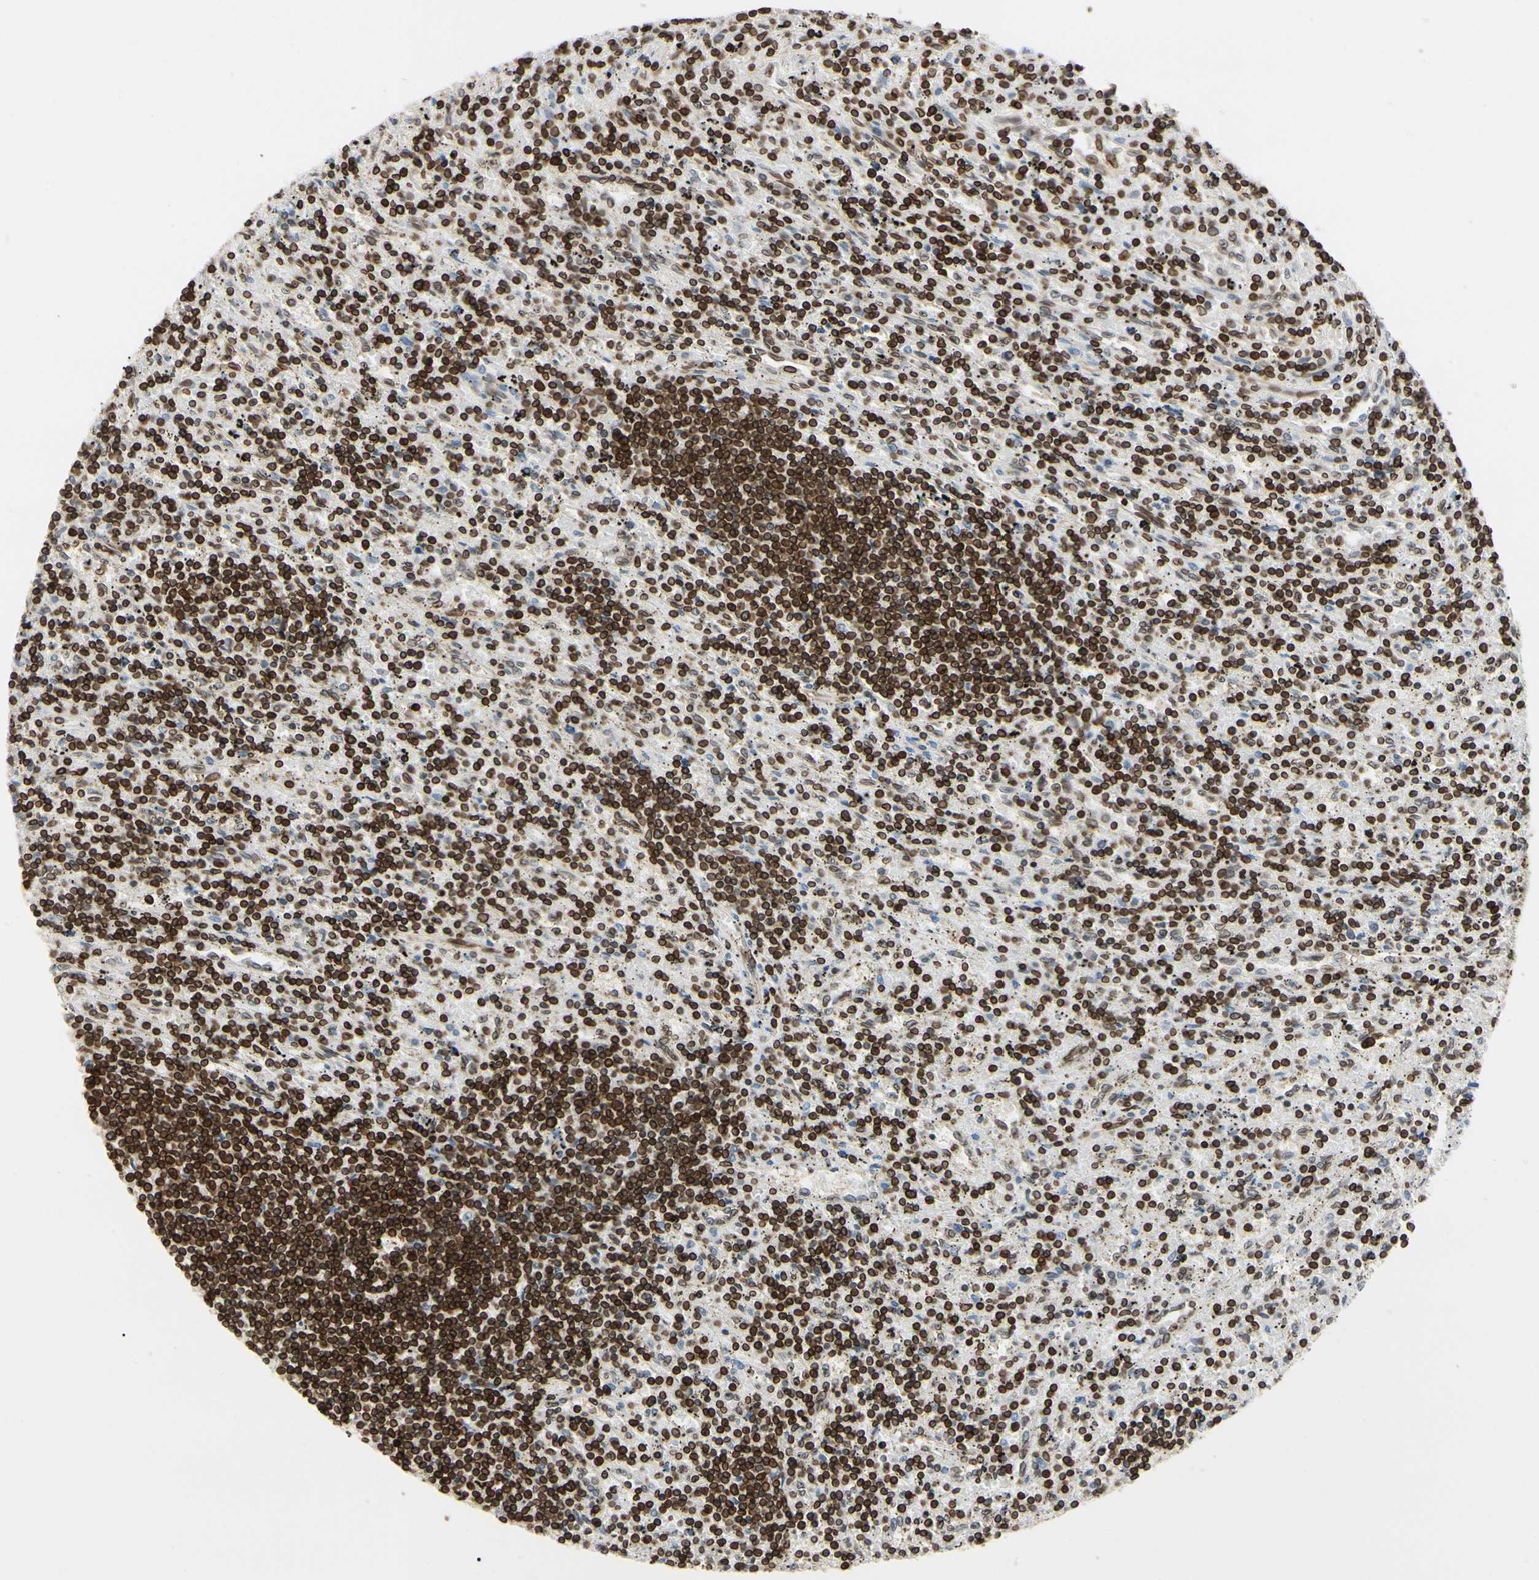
{"staining": {"intensity": "strong", "quantity": ">75%", "location": "cytoplasmic/membranous,nuclear"}, "tissue": "lymphoma", "cell_type": "Tumor cells", "image_type": "cancer", "snomed": [{"axis": "morphology", "description": "Malignant lymphoma, non-Hodgkin's type, Low grade"}, {"axis": "topography", "description": "Spleen"}], "caption": "Protein expression analysis of human malignant lymphoma, non-Hodgkin's type (low-grade) reveals strong cytoplasmic/membranous and nuclear expression in approximately >75% of tumor cells.", "gene": "TMPO", "patient": {"sex": "male", "age": 76}}